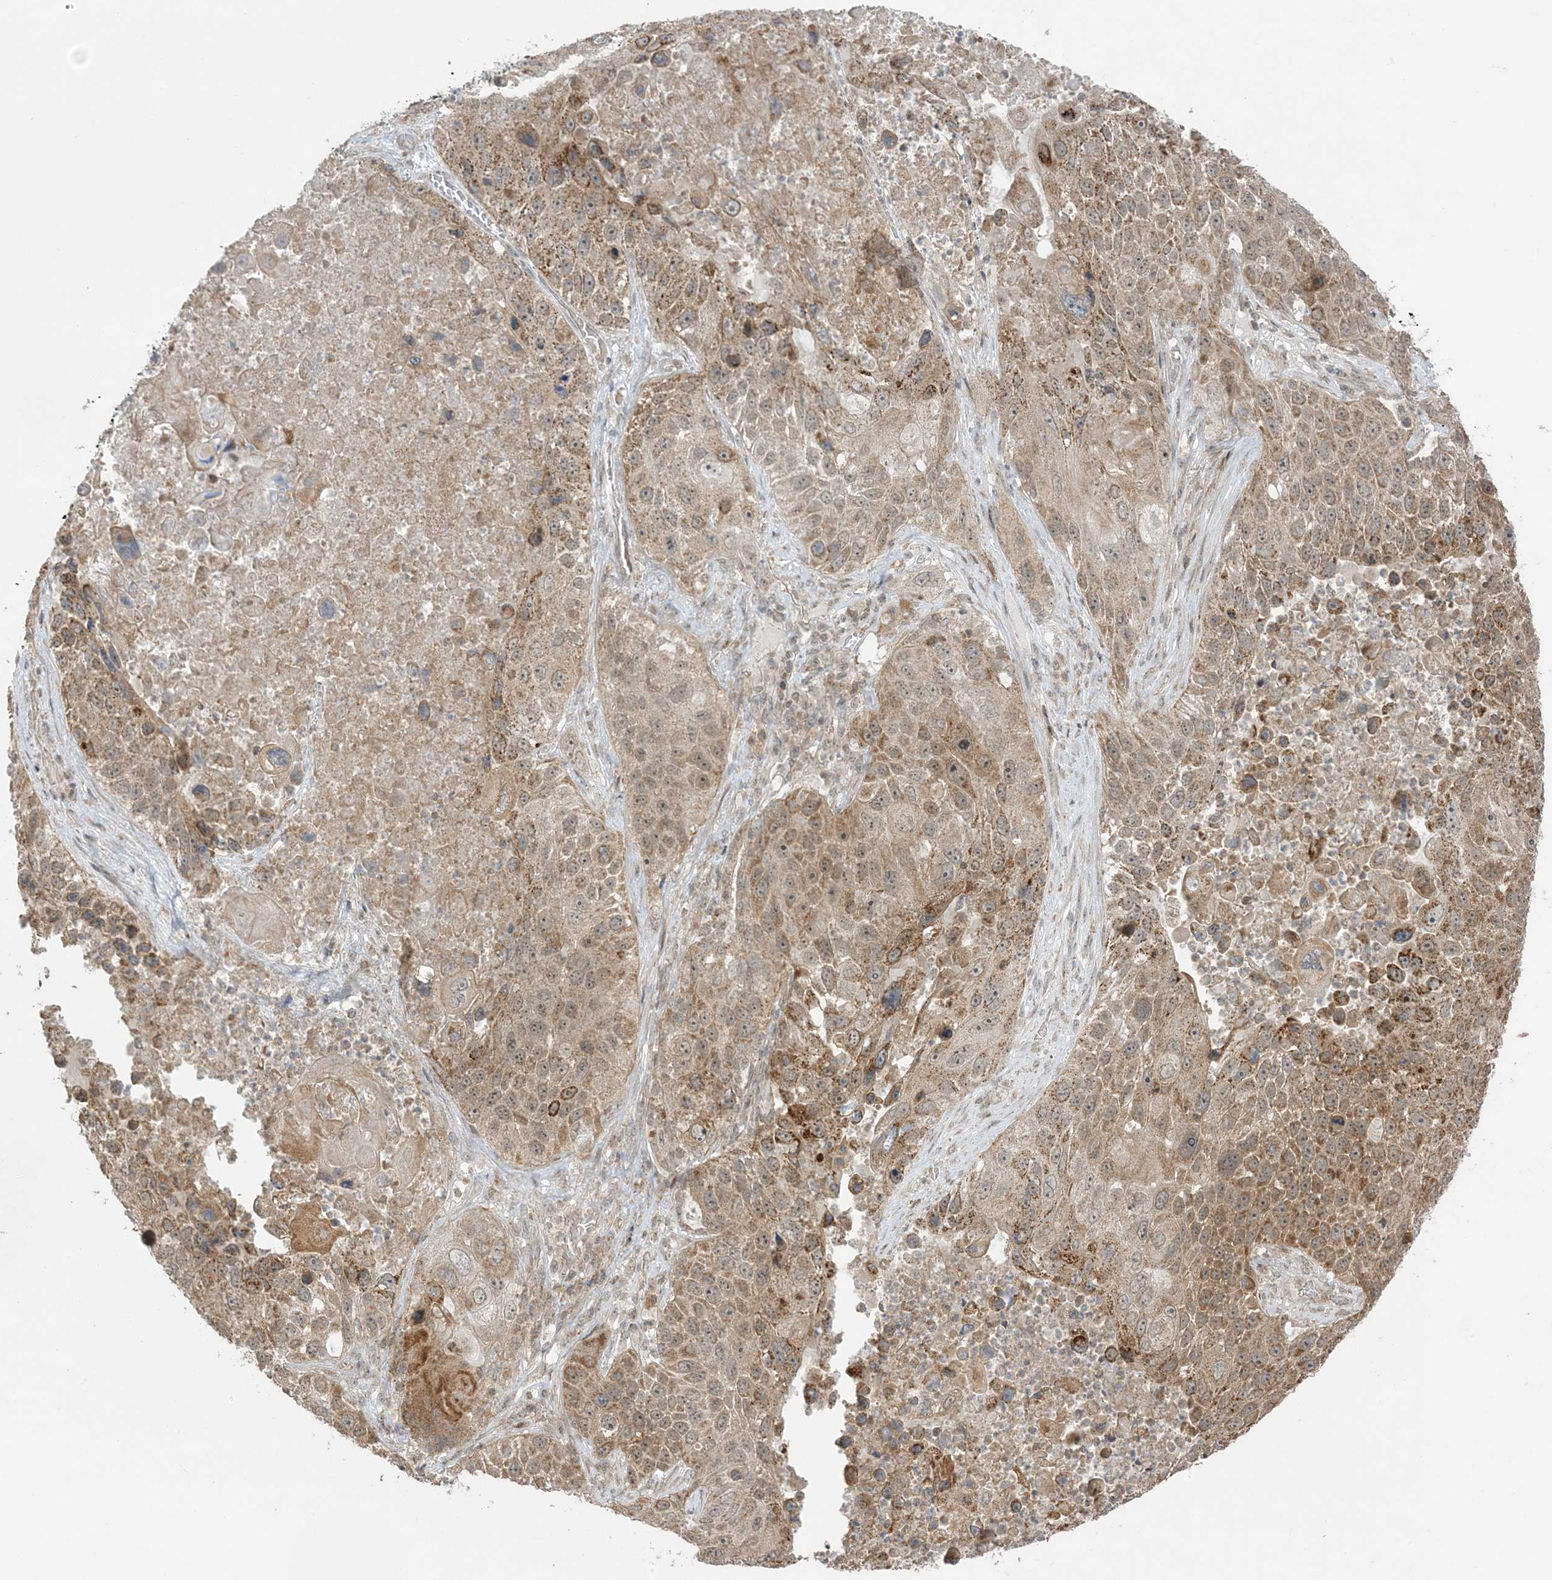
{"staining": {"intensity": "moderate", "quantity": ">75%", "location": "cytoplasmic/membranous"}, "tissue": "lung cancer", "cell_type": "Tumor cells", "image_type": "cancer", "snomed": [{"axis": "morphology", "description": "Squamous cell carcinoma, NOS"}, {"axis": "topography", "description": "Lung"}], "caption": "Human squamous cell carcinoma (lung) stained with a brown dye exhibits moderate cytoplasmic/membranous positive positivity in about >75% of tumor cells.", "gene": "PHLDB2", "patient": {"sex": "male", "age": 61}}